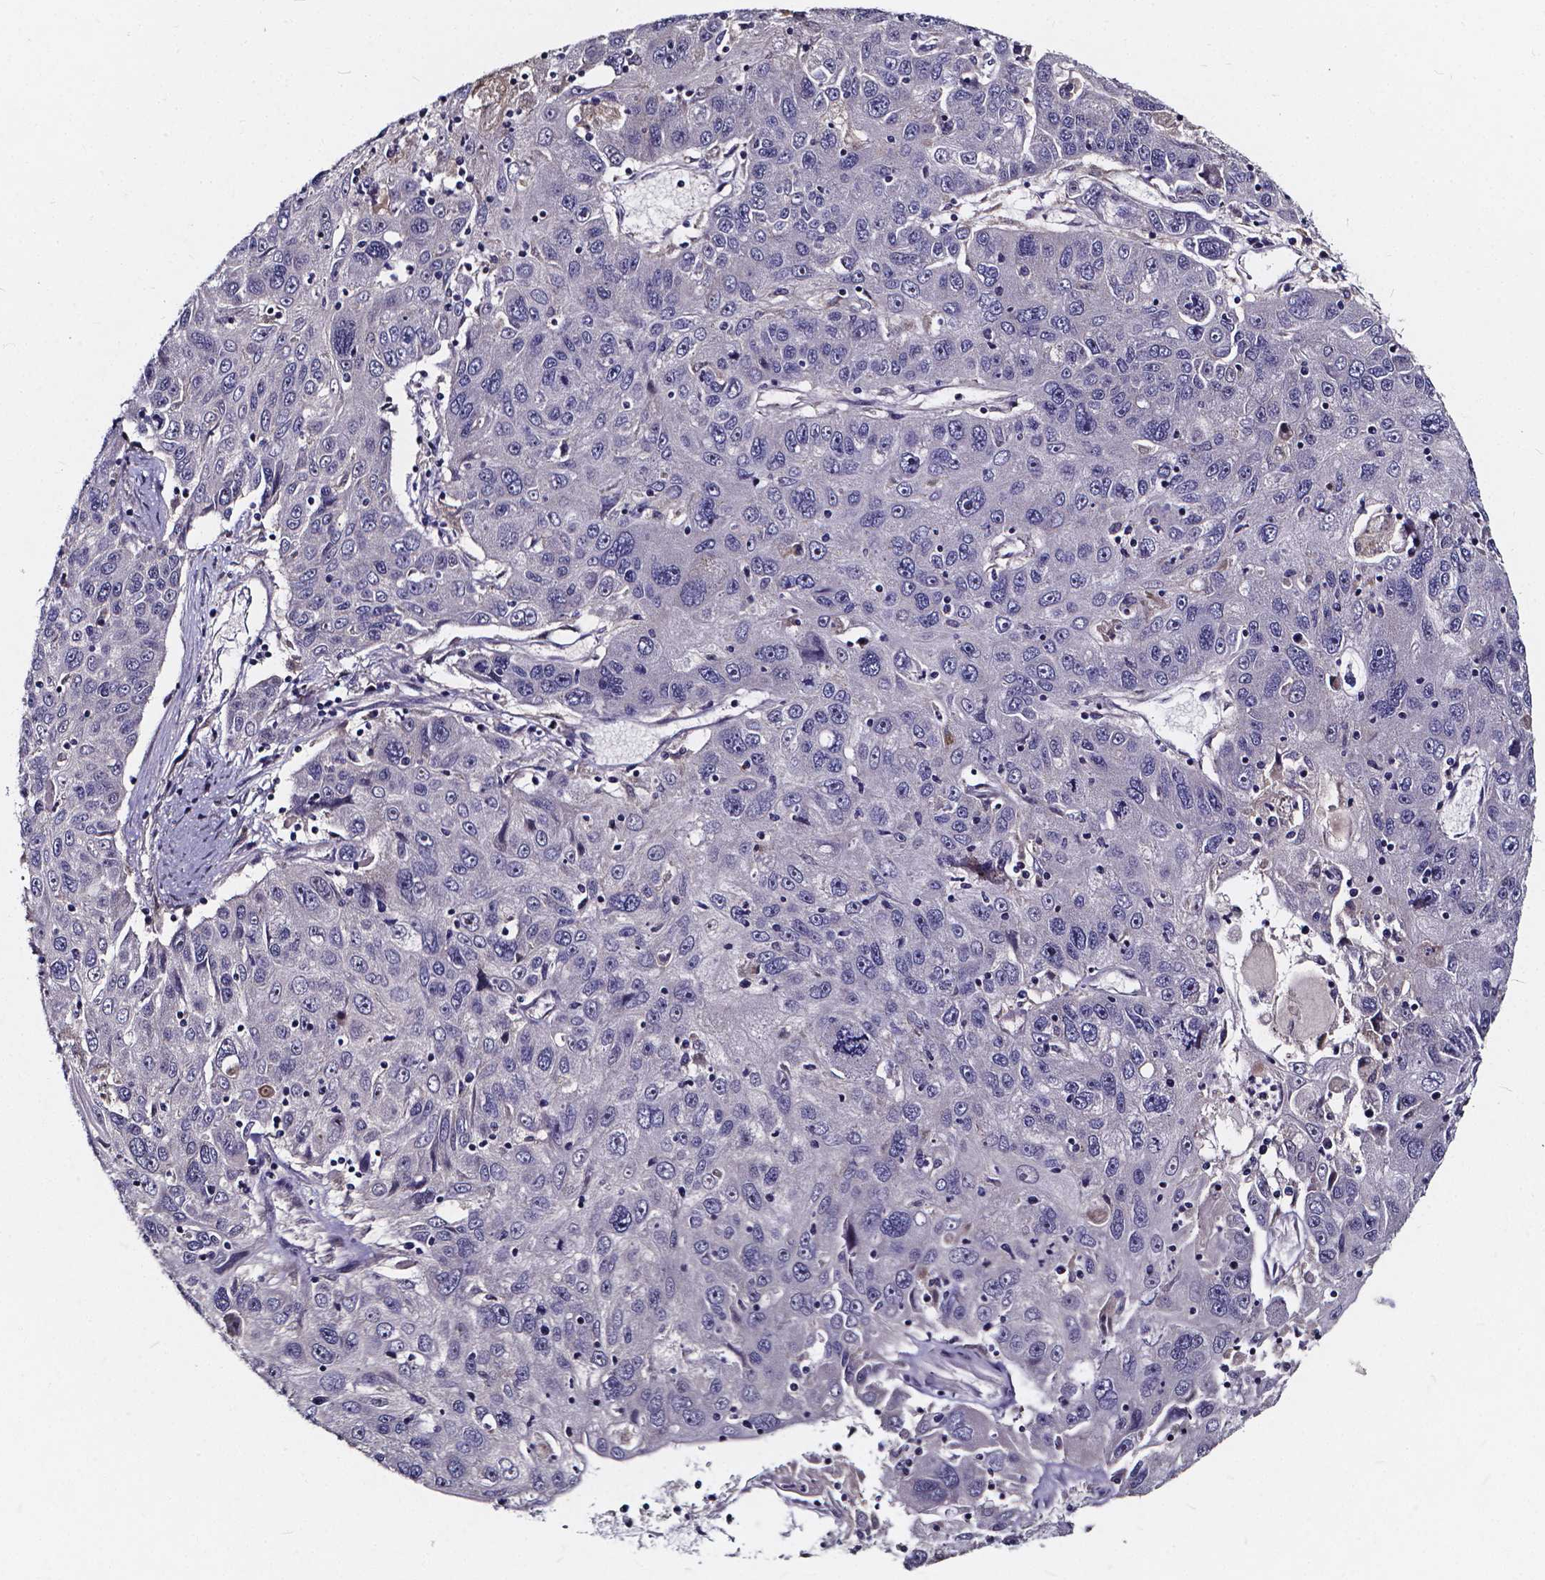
{"staining": {"intensity": "negative", "quantity": "none", "location": "none"}, "tissue": "stomach cancer", "cell_type": "Tumor cells", "image_type": "cancer", "snomed": [{"axis": "morphology", "description": "Adenocarcinoma, NOS"}, {"axis": "topography", "description": "Stomach"}], "caption": "Immunohistochemical staining of stomach cancer (adenocarcinoma) reveals no significant expression in tumor cells. (DAB (3,3'-diaminobenzidine) IHC, high magnification).", "gene": "SOWAHA", "patient": {"sex": "male", "age": 56}}